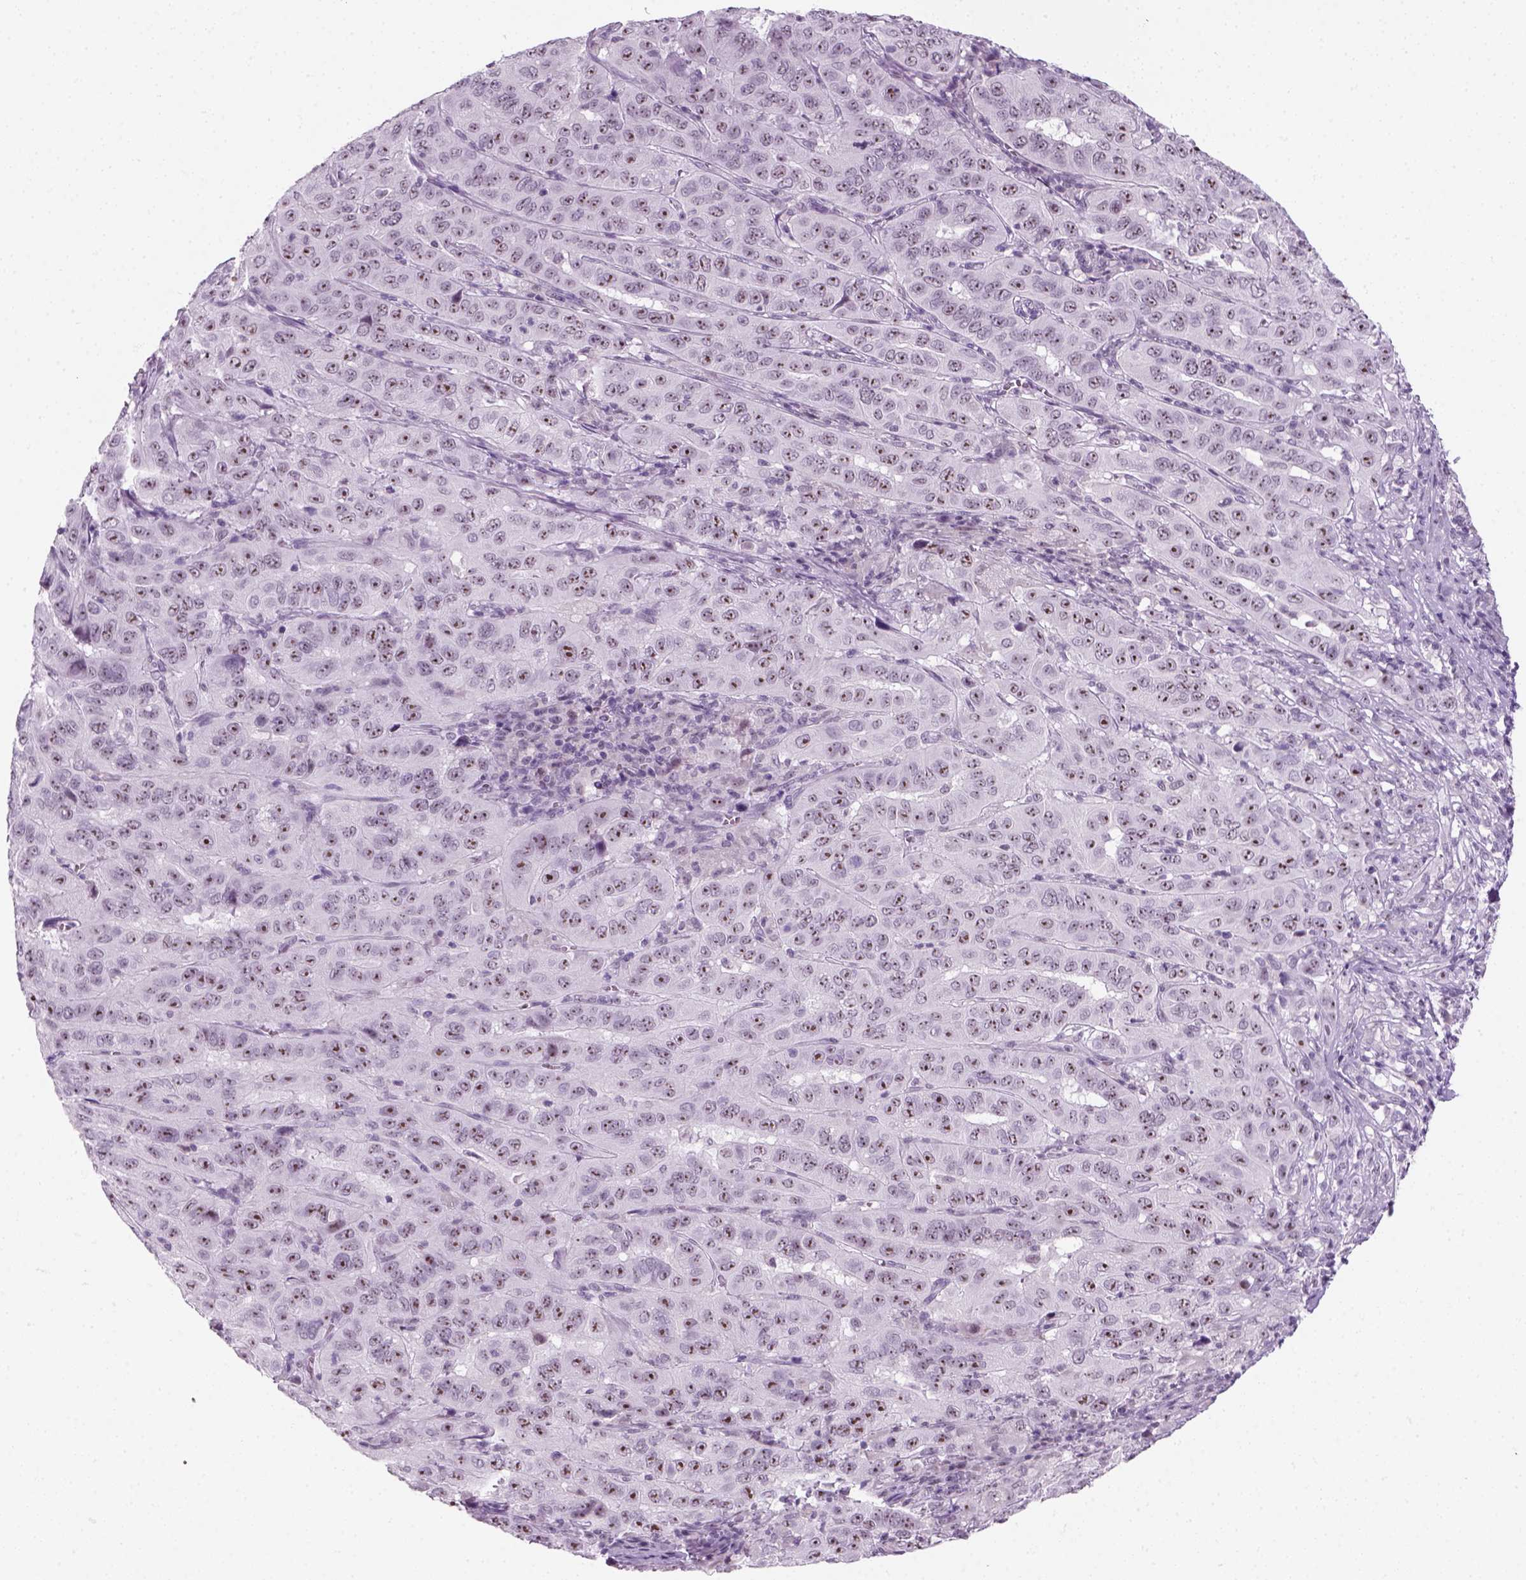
{"staining": {"intensity": "moderate", "quantity": ">75%", "location": "nuclear"}, "tissue": "pancreatic cancer", "cell_type": "Tumor cells", "image_type": "cancer", "snomed": [{"axis": "morphology", "description": "Adenocarcinoma, NOS"}, {"axis": "topography", "description": "Pancreas"}], "caption": "Immunohistochemical staining of human pancreatic cancer (adenocarcinoma) reveals moderate nuclear protein expression in approximately >75% of tumor cells.", "gene": "ZNF865", "patient": {"sex": "male", "age": 63}}